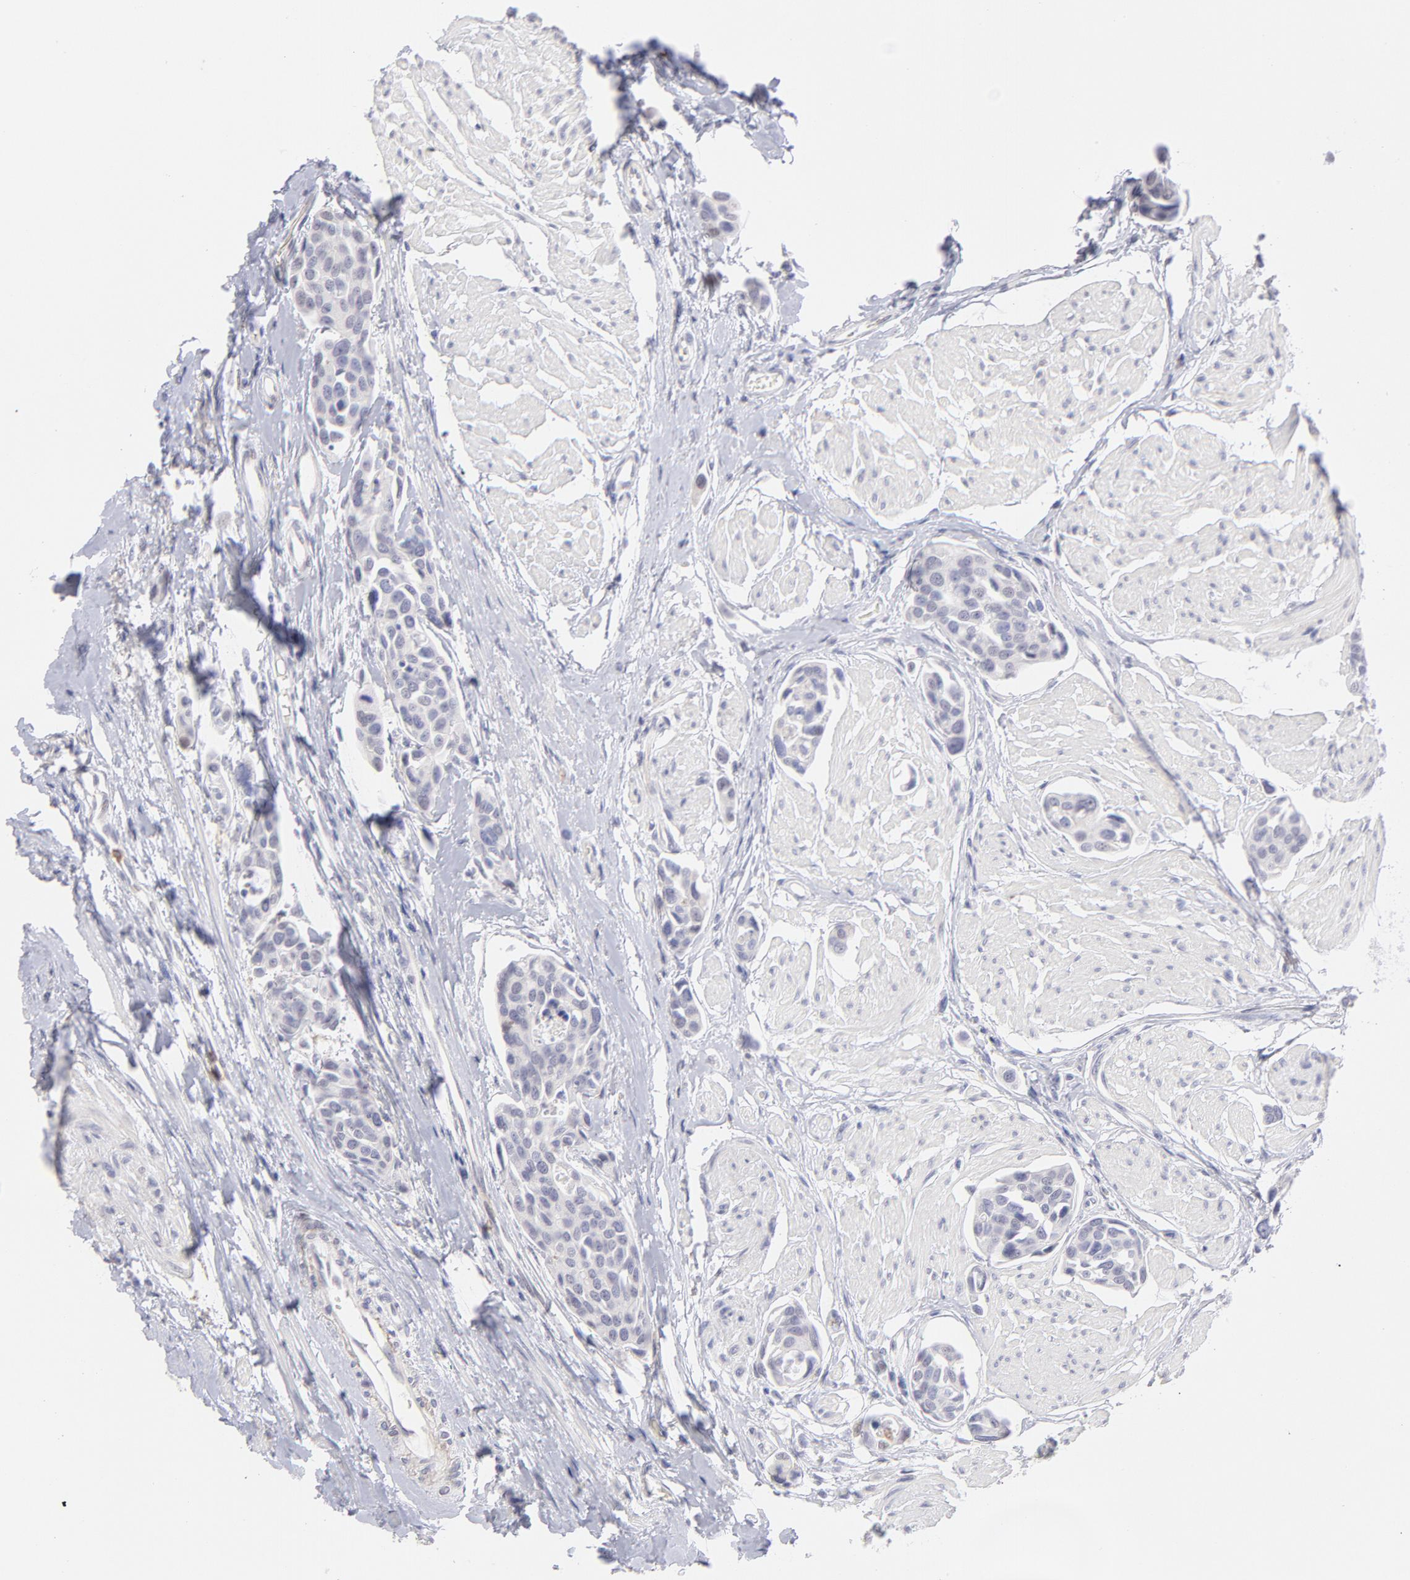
{"staining": {"intensity": "negative", "quantity": "none", "location": "none"}, "tissue": "urothelial cancer", "cell_type": "Tumor cells", "image_type": "cancer", "snomed": [{"axis": "morphology", "description": "Urothelial carcinoma, High grade"}, {"axis": "topography", "description": "Urinary bladder"}], "caption": "This micrograph is of urothelial cancer stained with IHC to label a protein in brown with the nuclei are counter-stained blue. There is no positivity in tumor cells.", "gene": "LTB4R", "patient": {"sex": "male", "age": 78}}